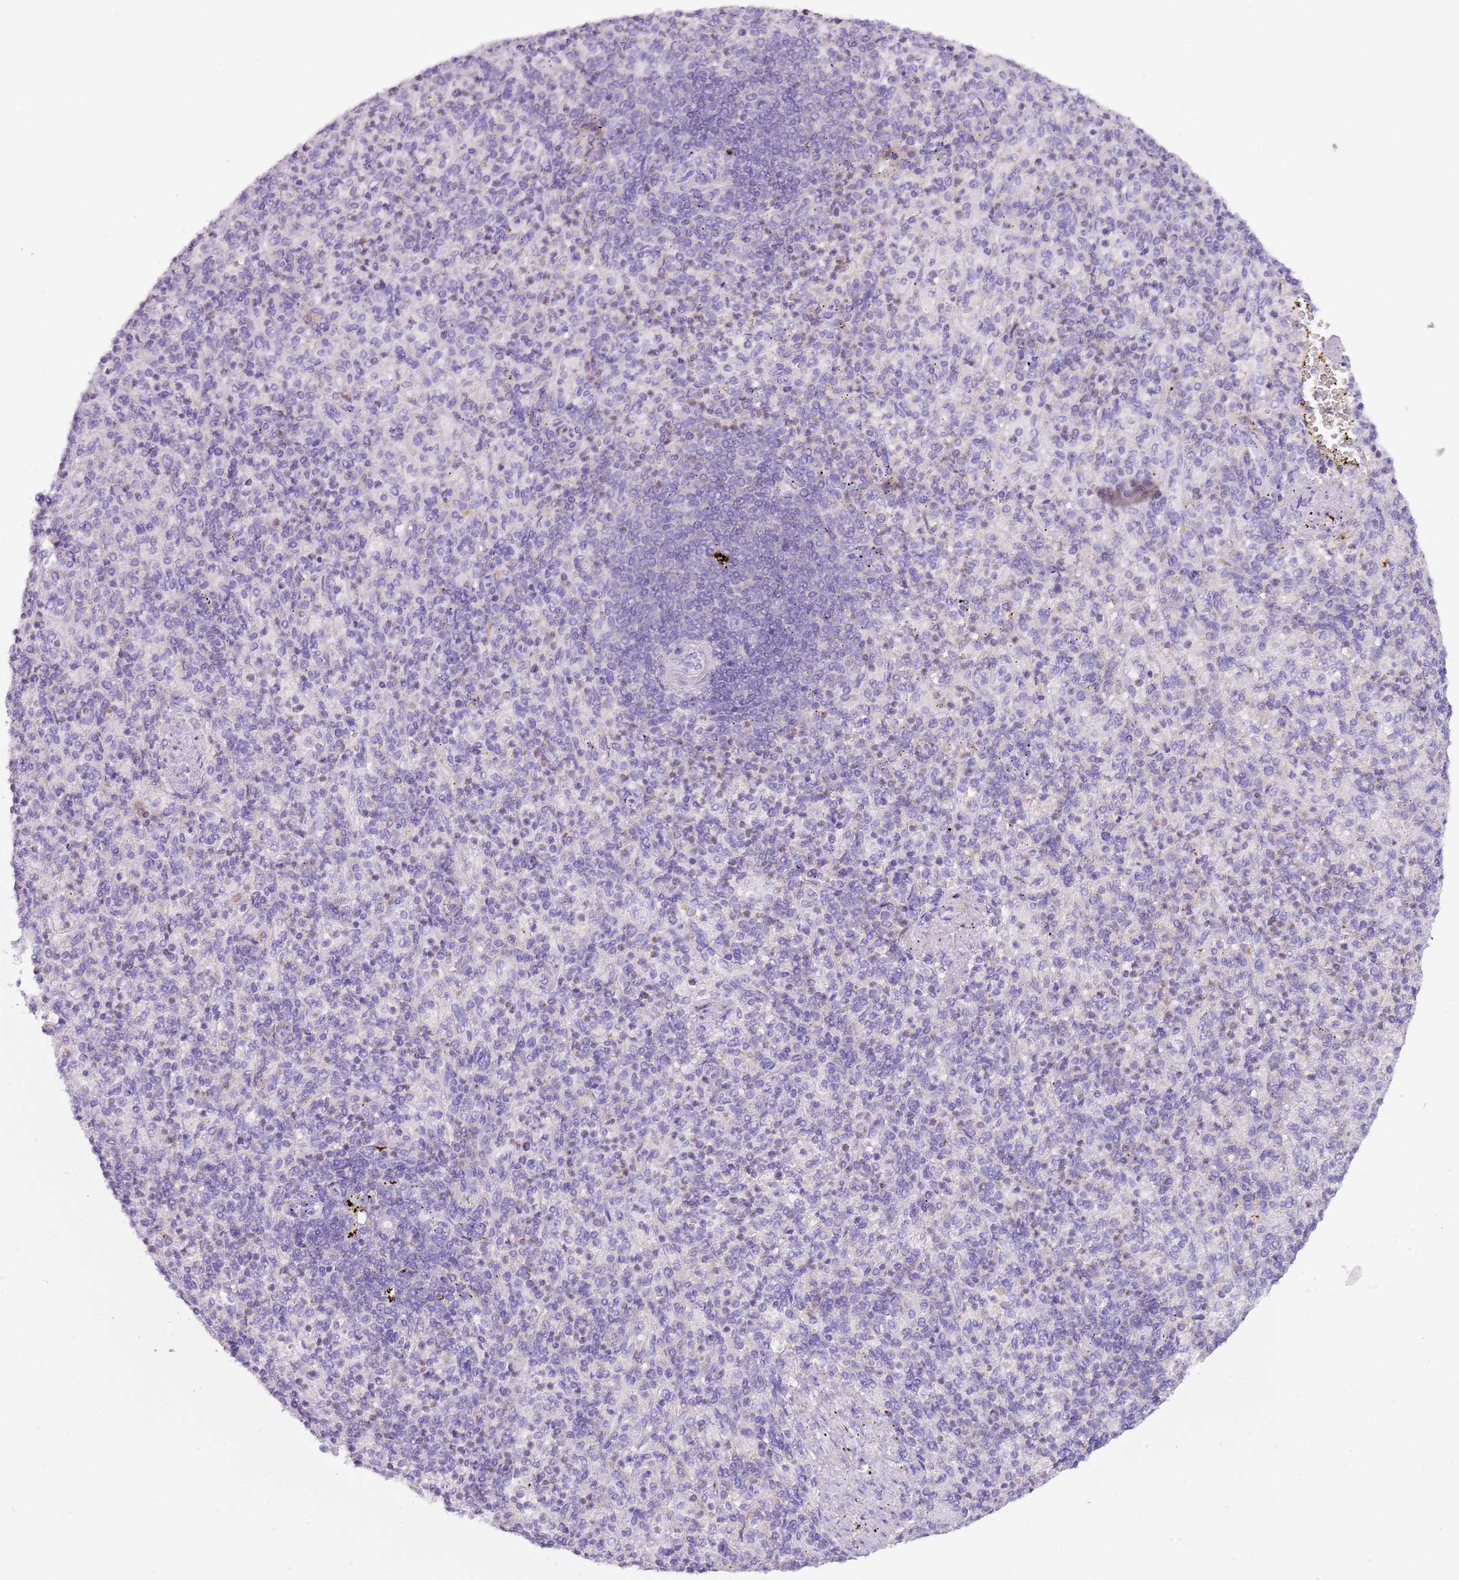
{"staining": {"intensity": "negative", "quantity": "none", "location": "none"}, "tissue": "spleen", "cell_type": "Cells in red pulp", "image_type": "normal", "snomed": [{"axis": "morphology", "description": "Normal tissue, NOS"}, {"axis": "topography", "description": "Spleen"}], "caption": "Immunohistochemistry (IHC) of unremarkable human spleen displays no positivity in cells in red pulp.", "gene": "ENSG00000271254", "patient": {"sex": "female", "age": 74}}